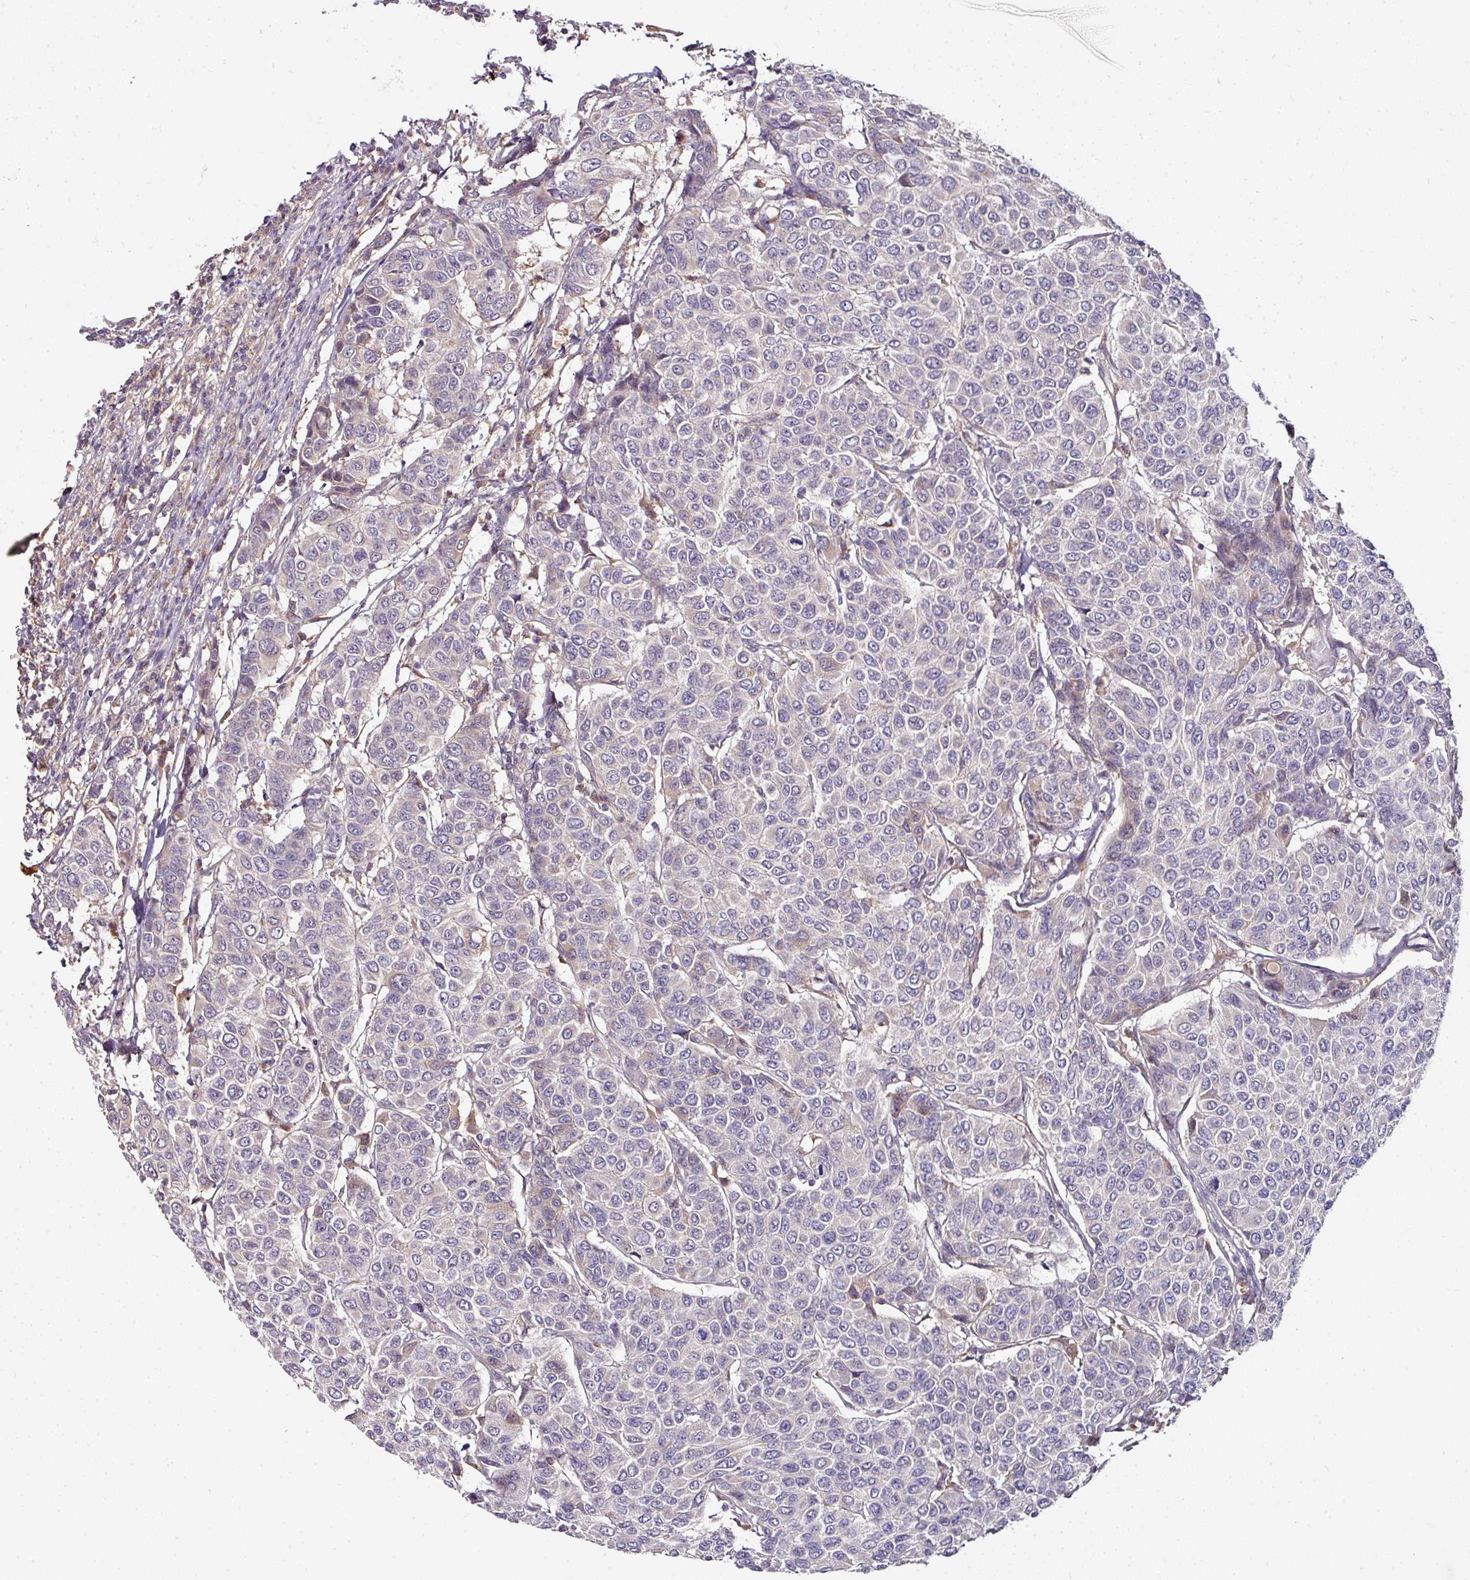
{"staining": {"intensity": "negative", "quantity": "none", "location": "none"}, "tissue": "breast cancer", "cell_type": "Tumor cells", "image_type": "cancer", "snomed": [{"axis": "morphology", "description": "Duct carcinoma"}, {"axis": "topography", "description": "Breast"}], "caption": "Immunohistochemistry photomicrograph of breast intraductal carcinoma stained for a protein (brown), which shows no staining in tumor cells.", "gene": "CTDSP2", "patient": {"sex": "female", "age": 55}}